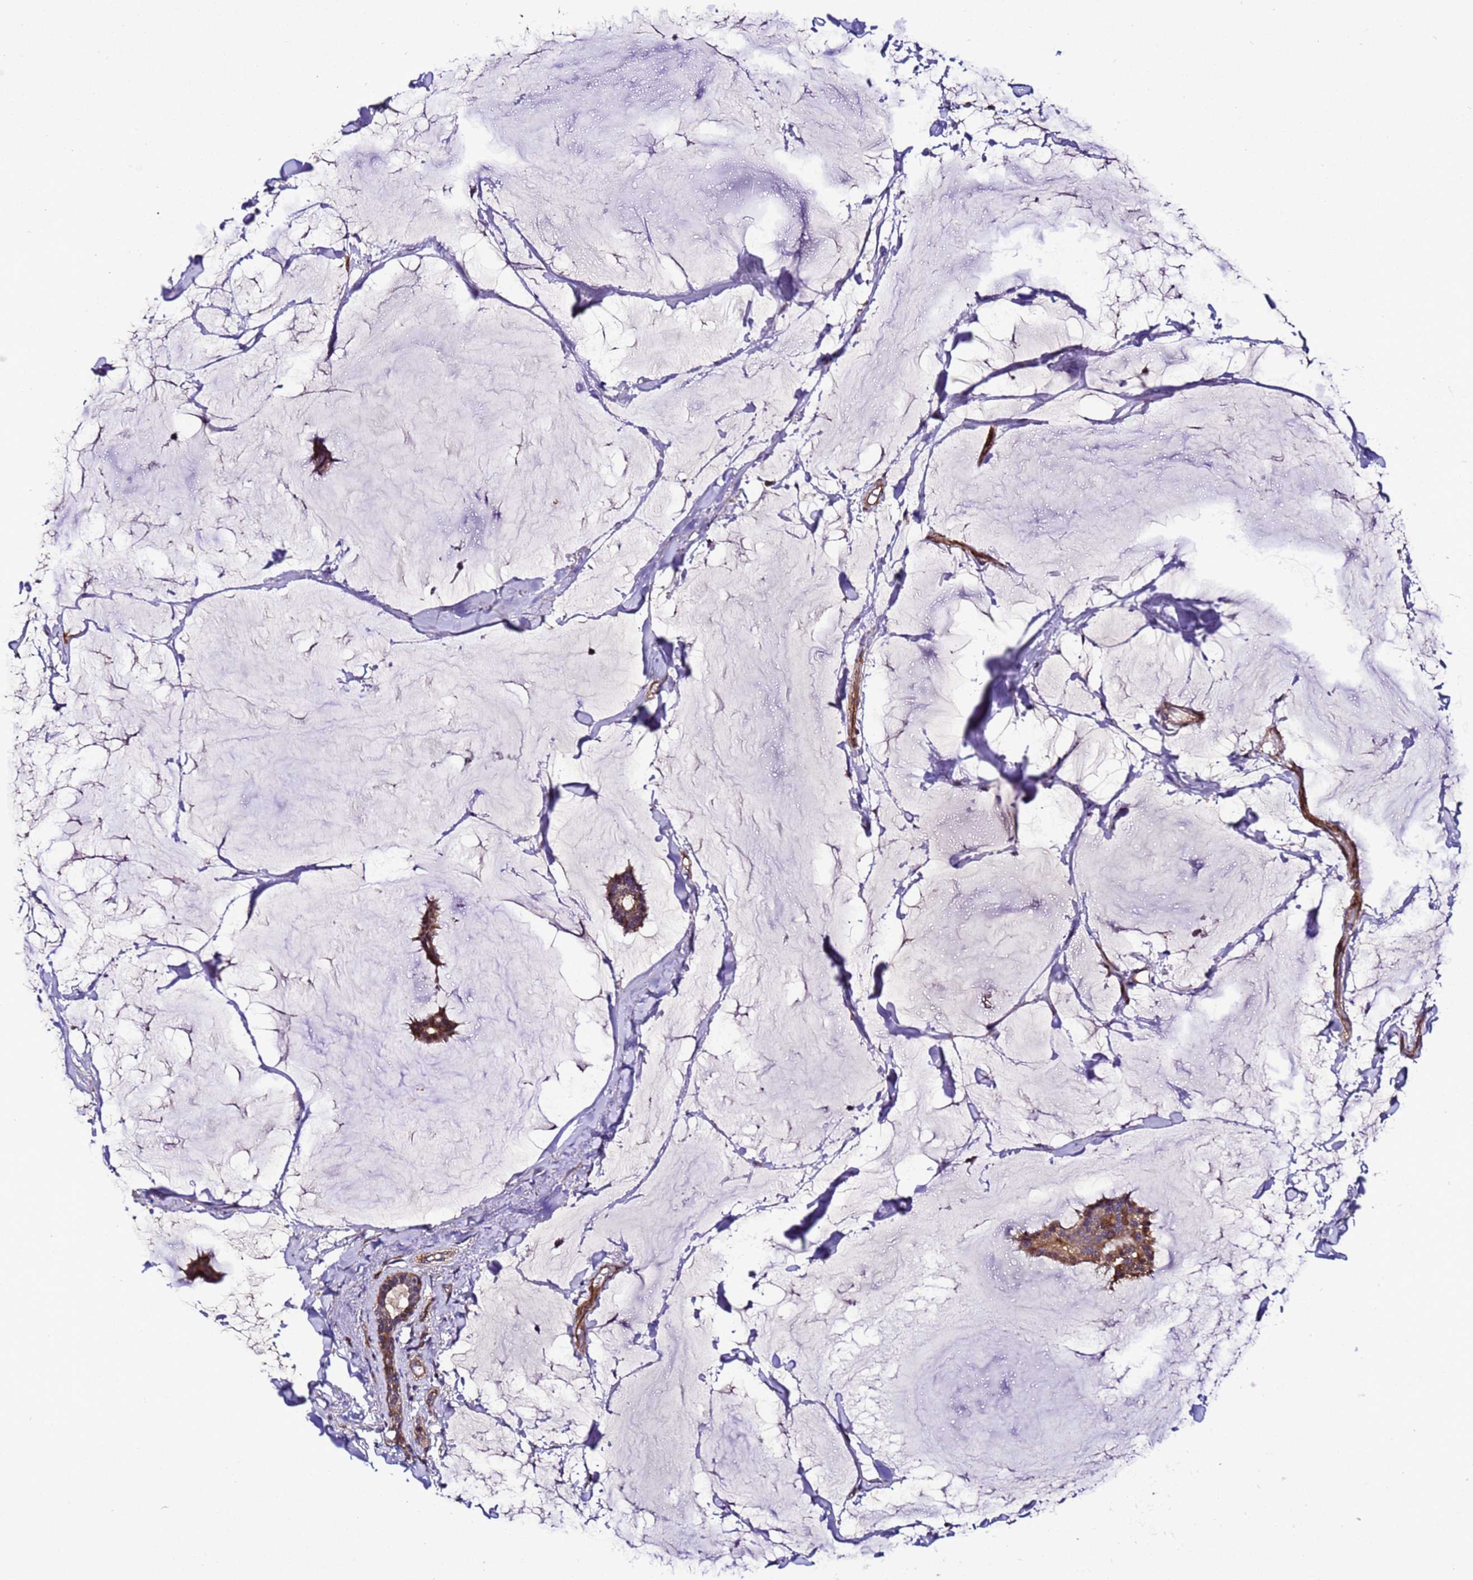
{"staining": {"intensity": "moderate", "quantity": ">75%", "location": "cytoplasmic/membranous"}, "tissue": "breast cancer", "cell_type": "Tumor cells", "image_type": "cancer", "snomed": [{"axis": "morphology", "description": "Duct carcinoma"}, {"axis": "topography", "description": "Breast"}], "caption": "Tumor cells display moderate cytoplasmic/membranous expression in approximately >75% of cells in breast invasive ductal carcinoma.", "gene": "ZNF417", "patient": {"sex": "female", "age": 93}}